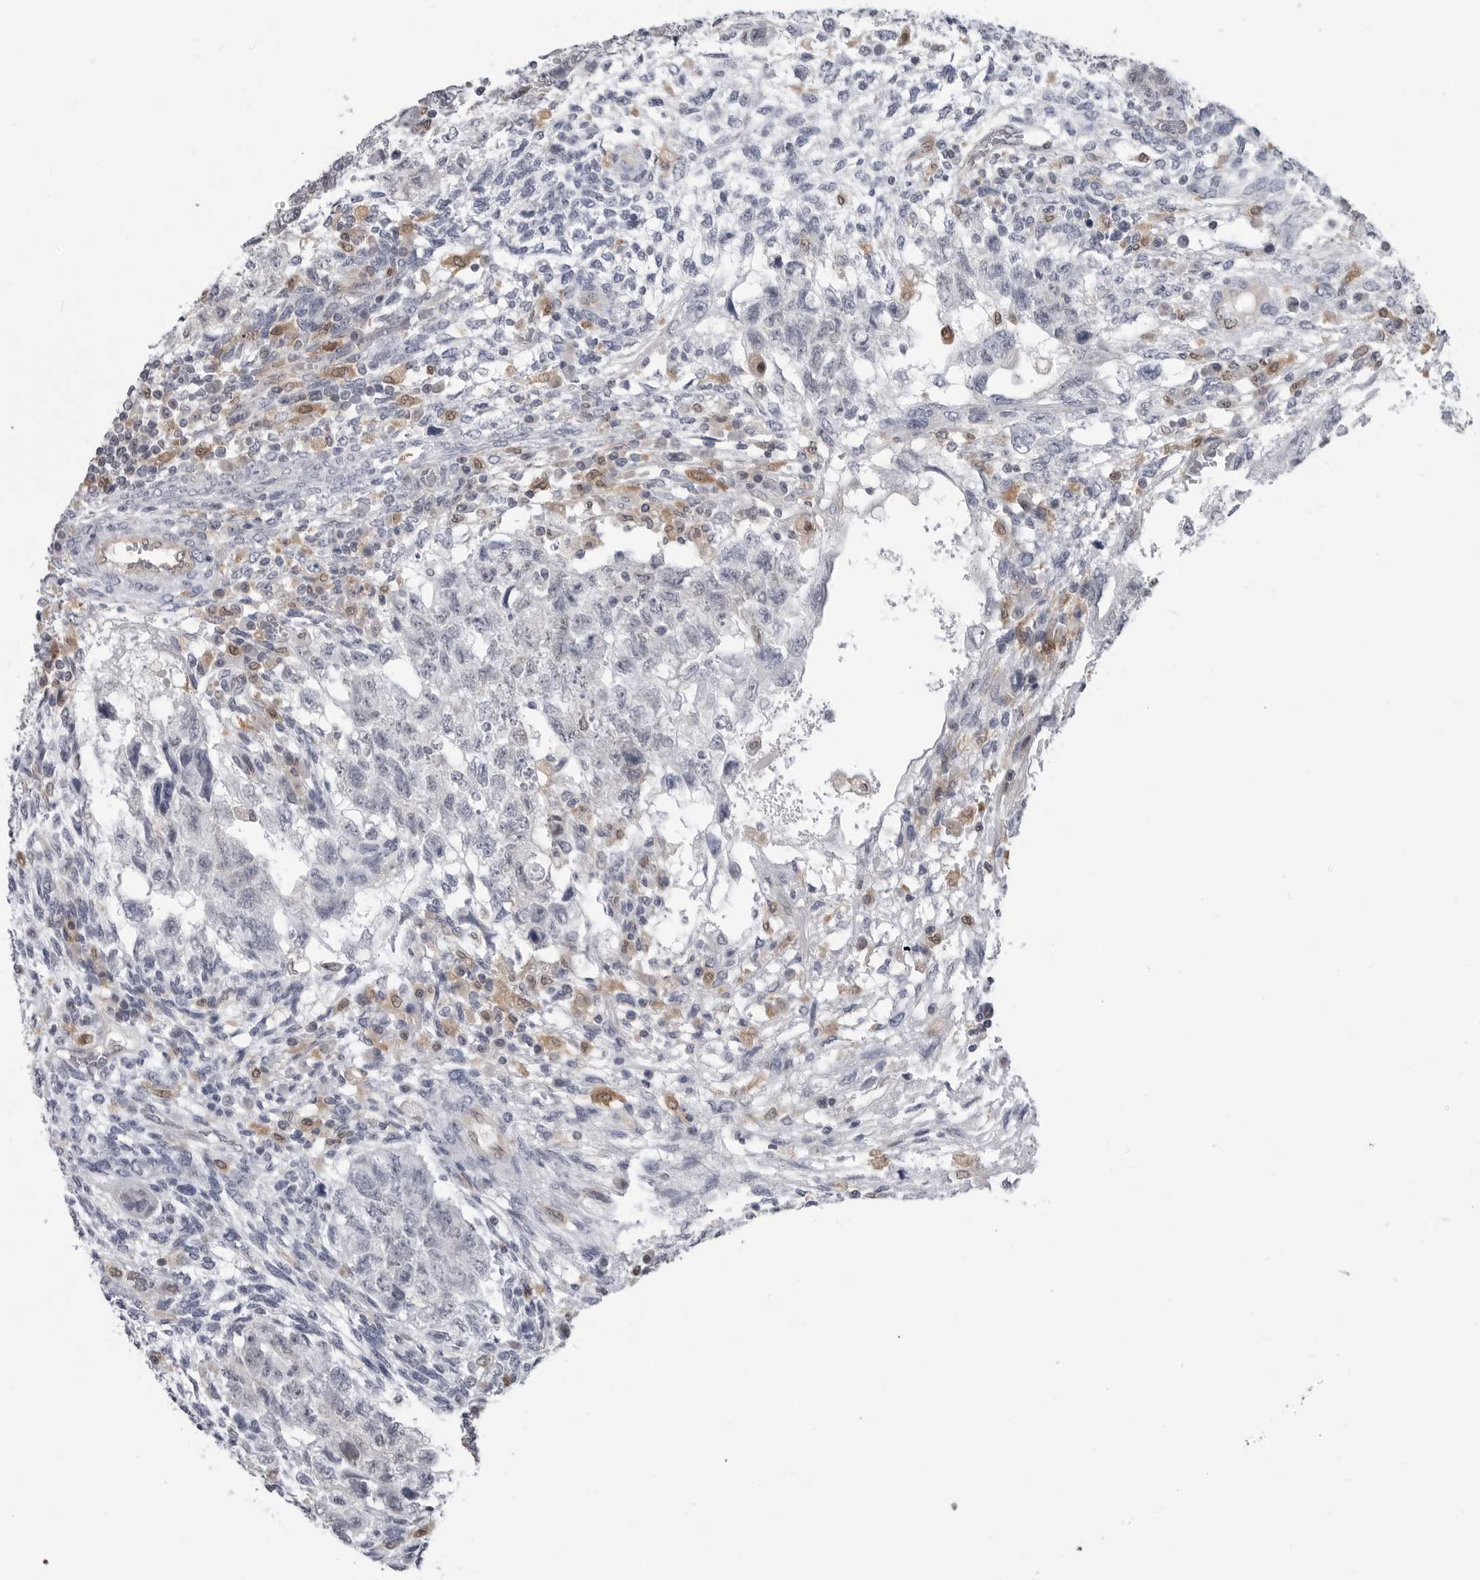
{"staining": {"intensity": "negative", "quantity": "none", "location": "none"}, "tissue": "testis cancer", "cell_type": "Tumor cells", "image_type": "cancer", "snomed": [{"axis": "morphology", "description": "Normal tissue, NOS"}, {"axis": "morphology", "description": "Carcinoma, Embryonal, NOS"}, {"axis": "topography", "description": "Testis"}], "caption": "The immunohistochemistry histopathology image has no significant expression in tumor cells of embryonal carcinoma (testis) tissue.", "gene": "PNPO", "patient": {"sex": "male", "age": 36}}